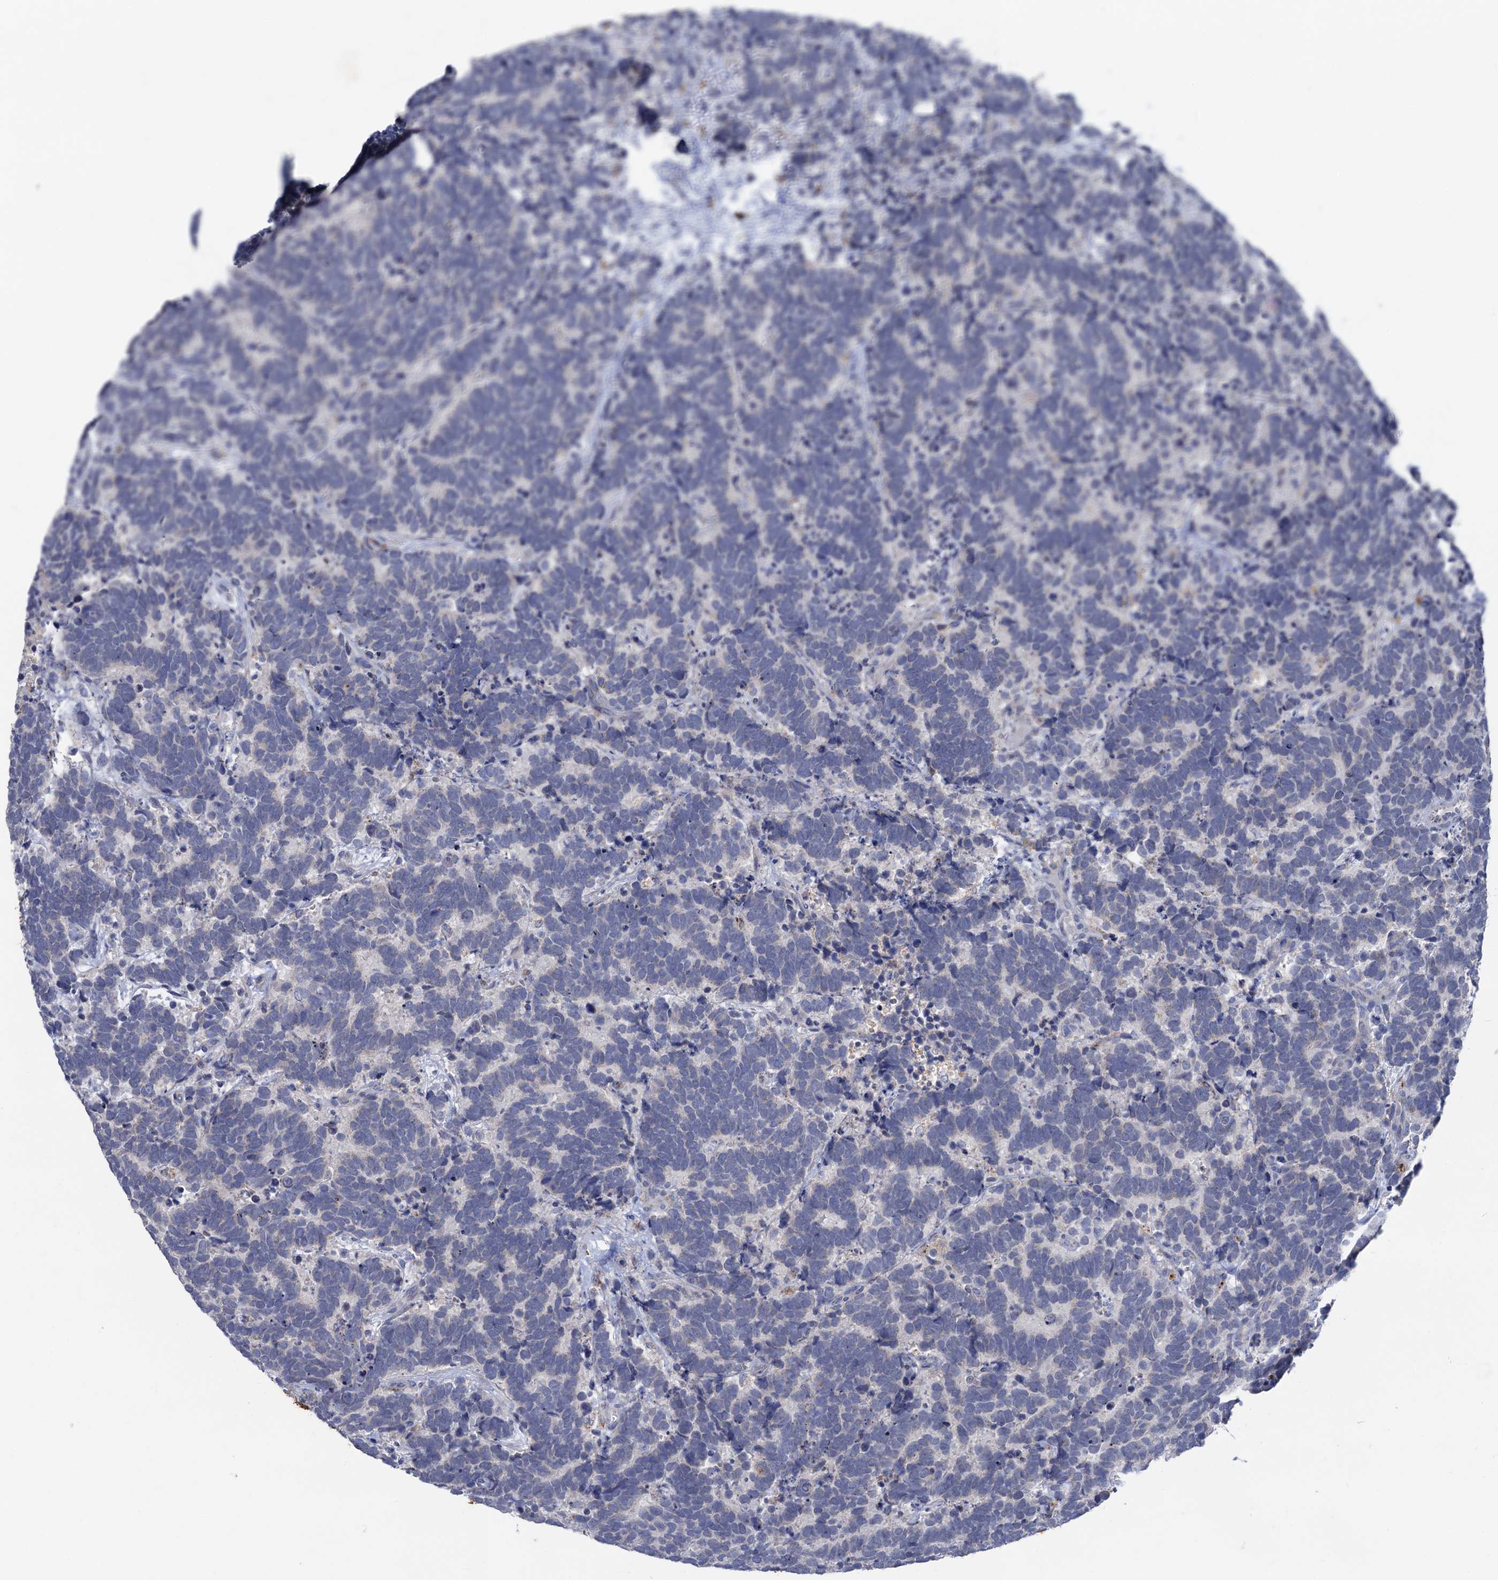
{"staining": {"intensity": "negative", "quantity": "none", "location": "none"}, "tissue": "carcinoid", "cell_type": "Tumor cells", "image_type": "cancer", "snomed": [{"axis": "morphology", "description": "Carcinoma, NOS"}, {"axis": "morphology", "description": "Carcinoid, malignant, NOS"}, {"axis": "topography", "description": "Urinary bladder"}], "caption": "High power microscopy photomicrograph of an immunohistochemistry (IHC) photomicrograph of carcinoma, revealing no significant expression in tumor cells.", "gene": "ANKS3", "patient": {"sex": "male", "age": 57}}